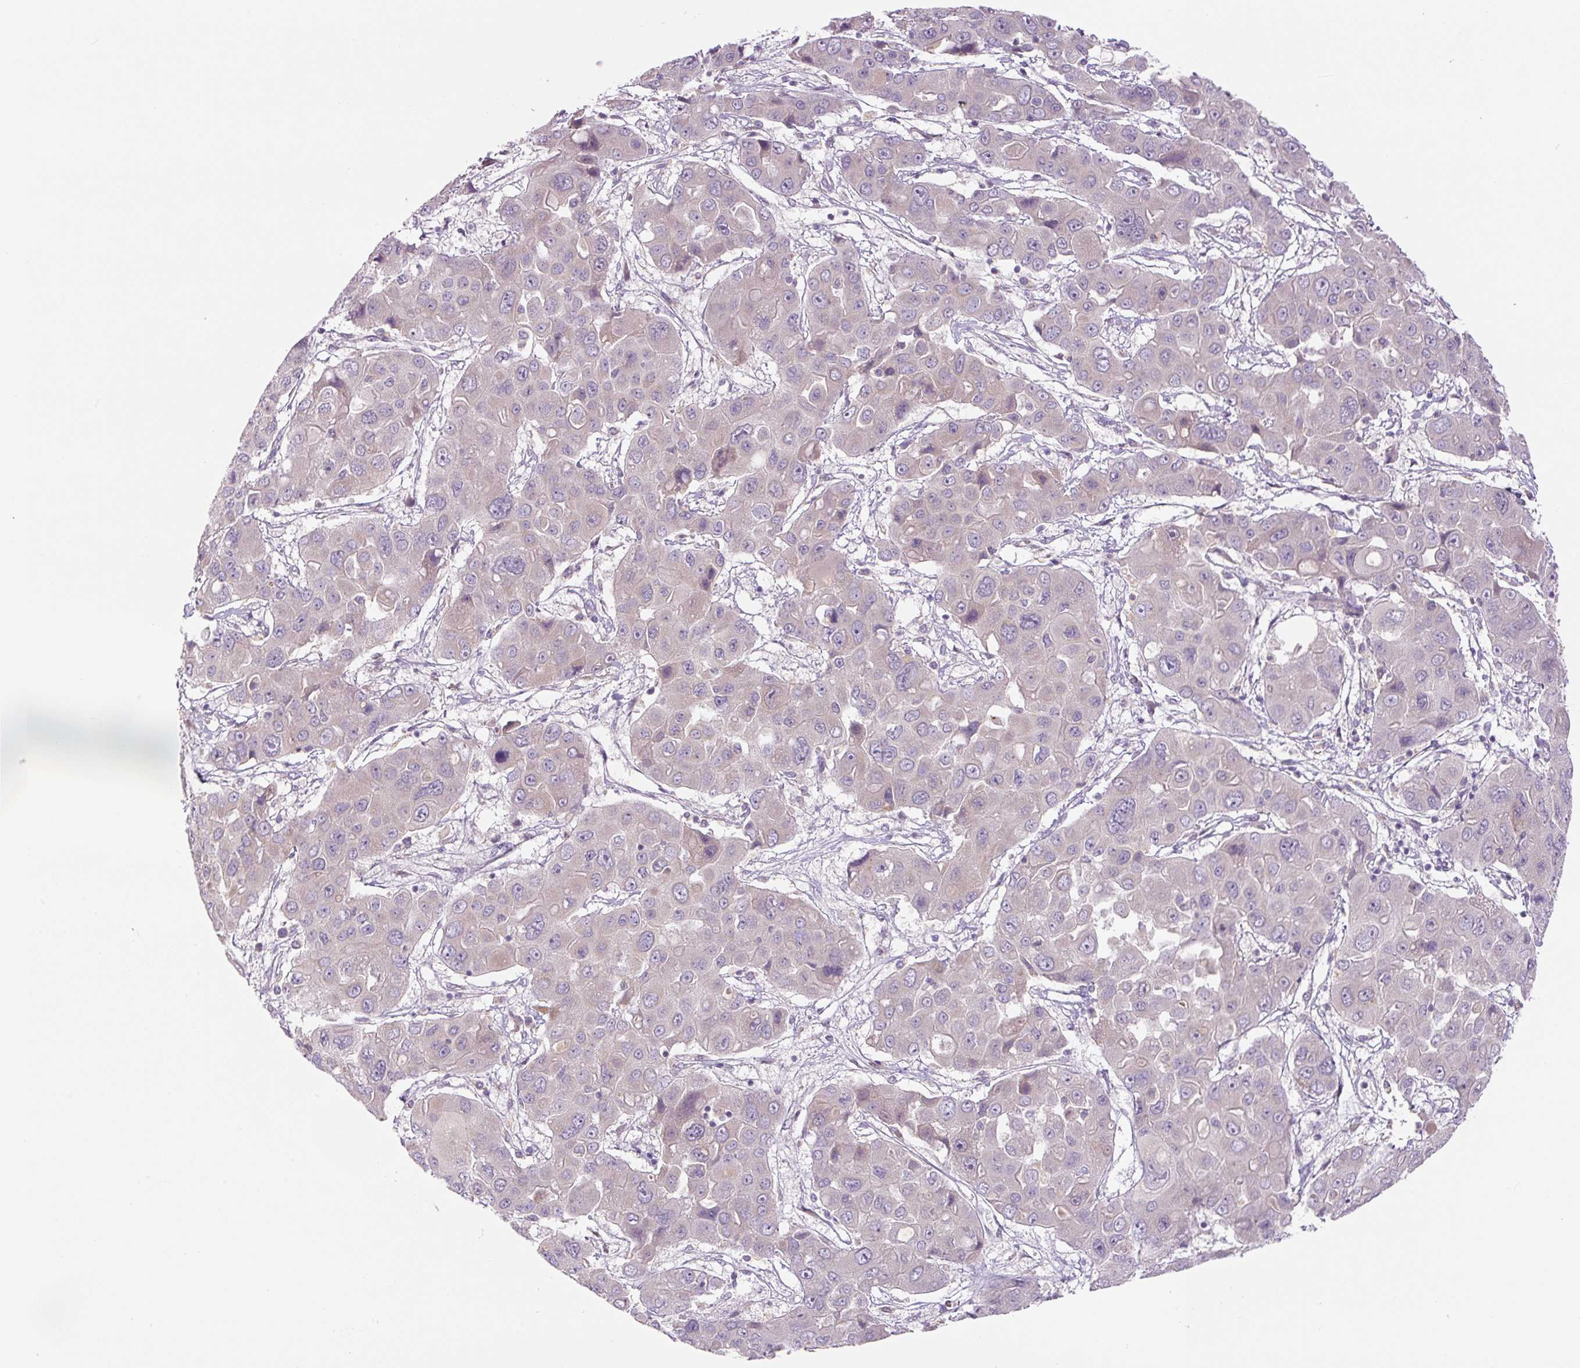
{"staining": {"intensity": "negative", "quantity": "none", "location": "none"}, "tissue": "liver cancer", "cell_type": "Tumor cells", "image_type": "cancer", "snomed": [{"axis": "morphology", "description": "Cholangiocarcinoma"}, {"axis": "topography", "description": "Liver"}], "caption": "Immunohistochemistry of liver cancer (cholangiocarcinoma) demonstrates no expression in tumor cells.", "gene": "YIF1B", "patient": {"sex": "male", "age": 67}}